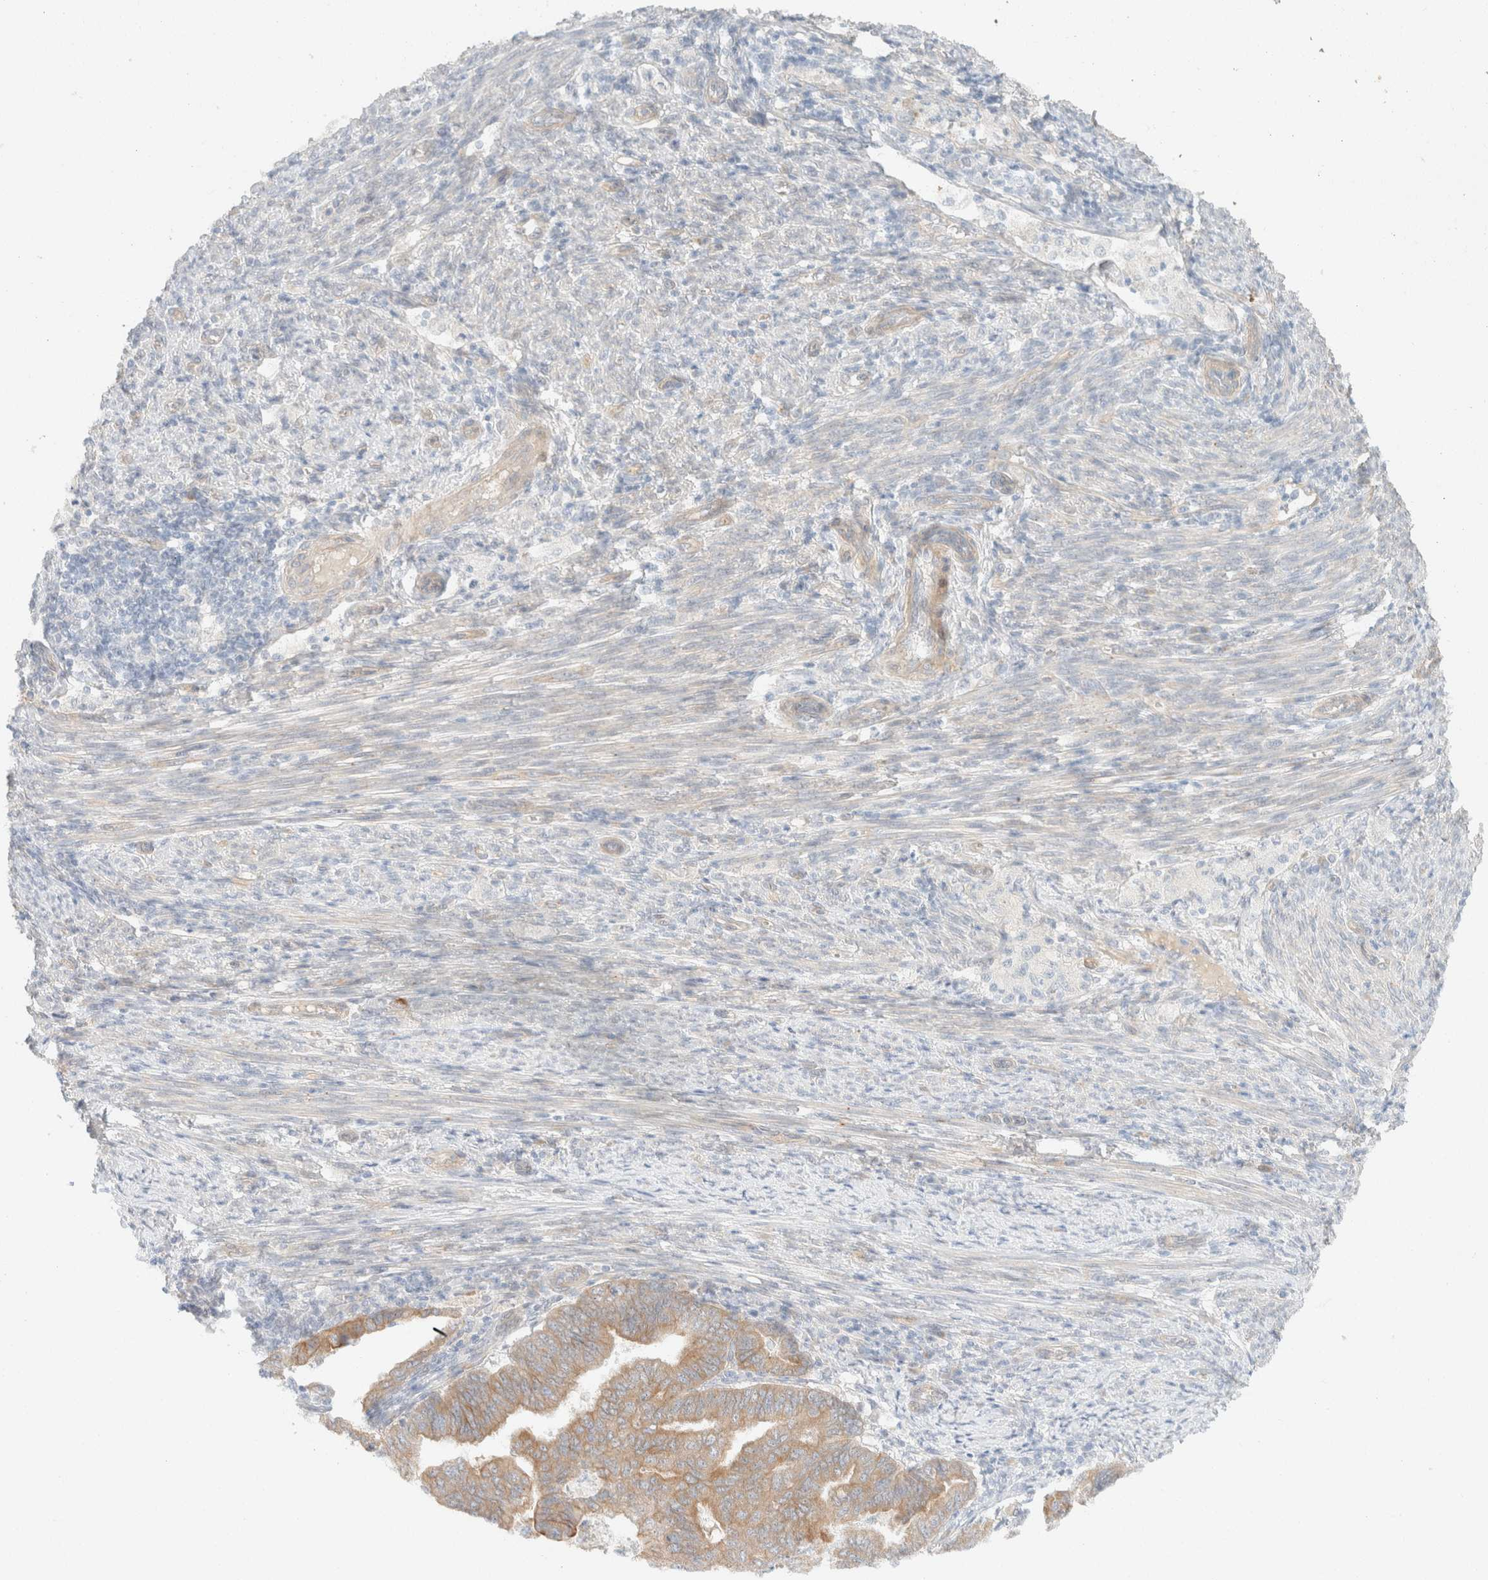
{"staining": {"intensity": "weak", "quantity": ">75%", "location": "cytoplasmic/membranous"}, "tissue": "endometrial cancer", "cell_type": "Tumor cells", "image_type": "cancer", "snomed": [{"axis": "morphology", "description": "Polyp, NOS"}, {"axis": "morphology", "description": "Adenocarcinoma, NOS"}, {"axis": "morphology", "description": "Adenoma, NOS"}, {"axis": "topography", "description": "Endometrium"}], "caption": "Protein expression analysis of endometrial cancer reveals weak cytoplasmic/membranous staining in approximately >75% of tumor cells.", "gene": "CSNK1E", "patient": {"sex": "female", "age": 79}}